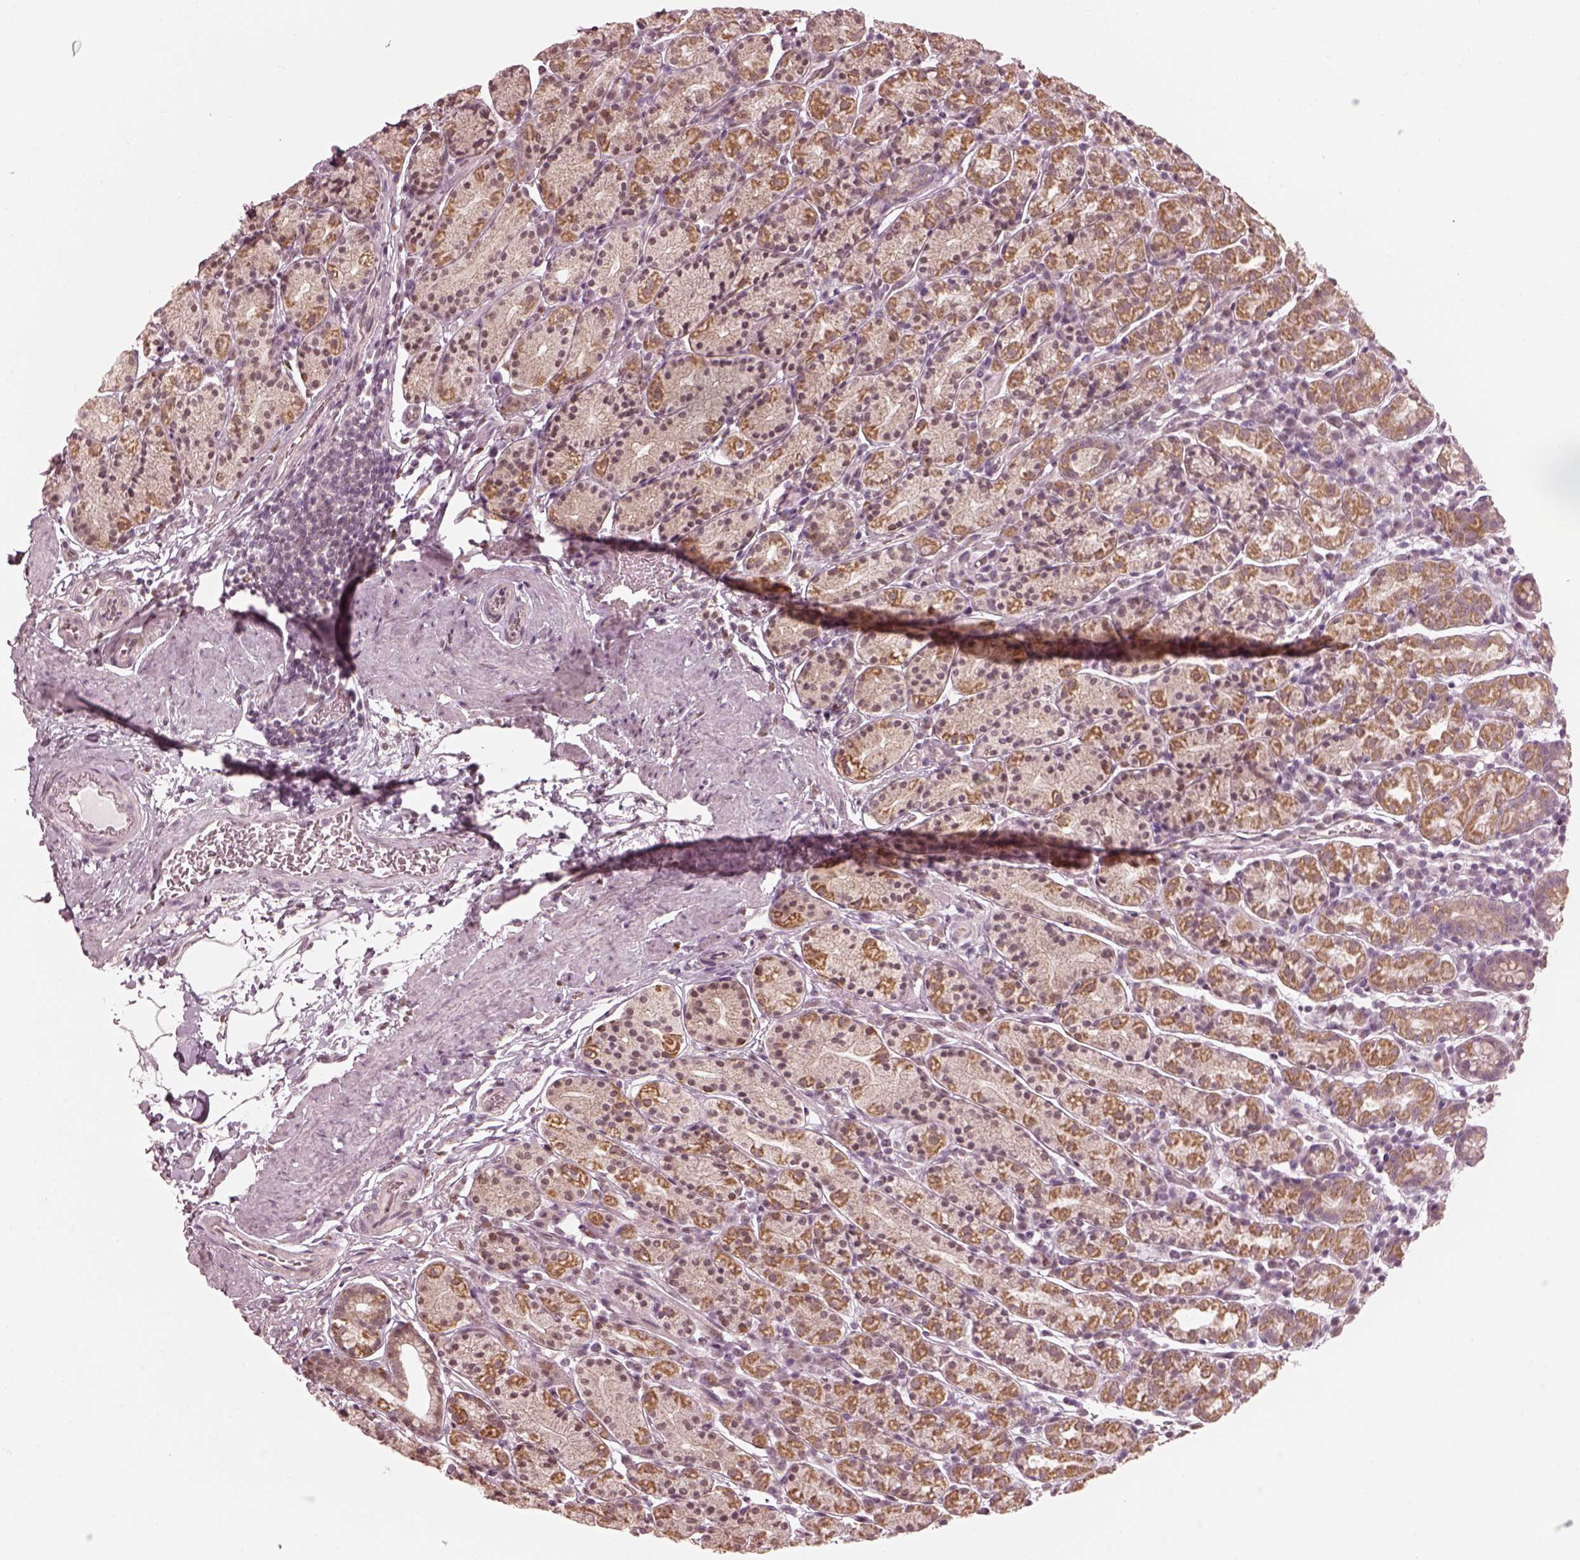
{"staining": {"intensity": "weak", "quantity": "<25%", "location": "cytoplasmic/membranous"}, "tissue": "stomach", "cell_type": "Glandular cells", "image_type": "normal", "snomed": [{"axis": "morphology", "description": "Normal tissue, NOS"}, {"axis": "topography", "description": "Stomach, upper"}, {"axis": "topography", "description": "Stomach"}], "caption": "Immunohistochemistry histopathology image of unremarkable stomach: stomach stained with DAB shows no significant protein expression in glandular cells. The staining was performed using DAB (3,3'-diaminobenzidine) to visualize the protein expression in brown, while the nuclei were stained in blue with hematoxylin (Magnification: 20x).", "gene": "IQCB1", "patient": {"sex": "male", "age": 62}}